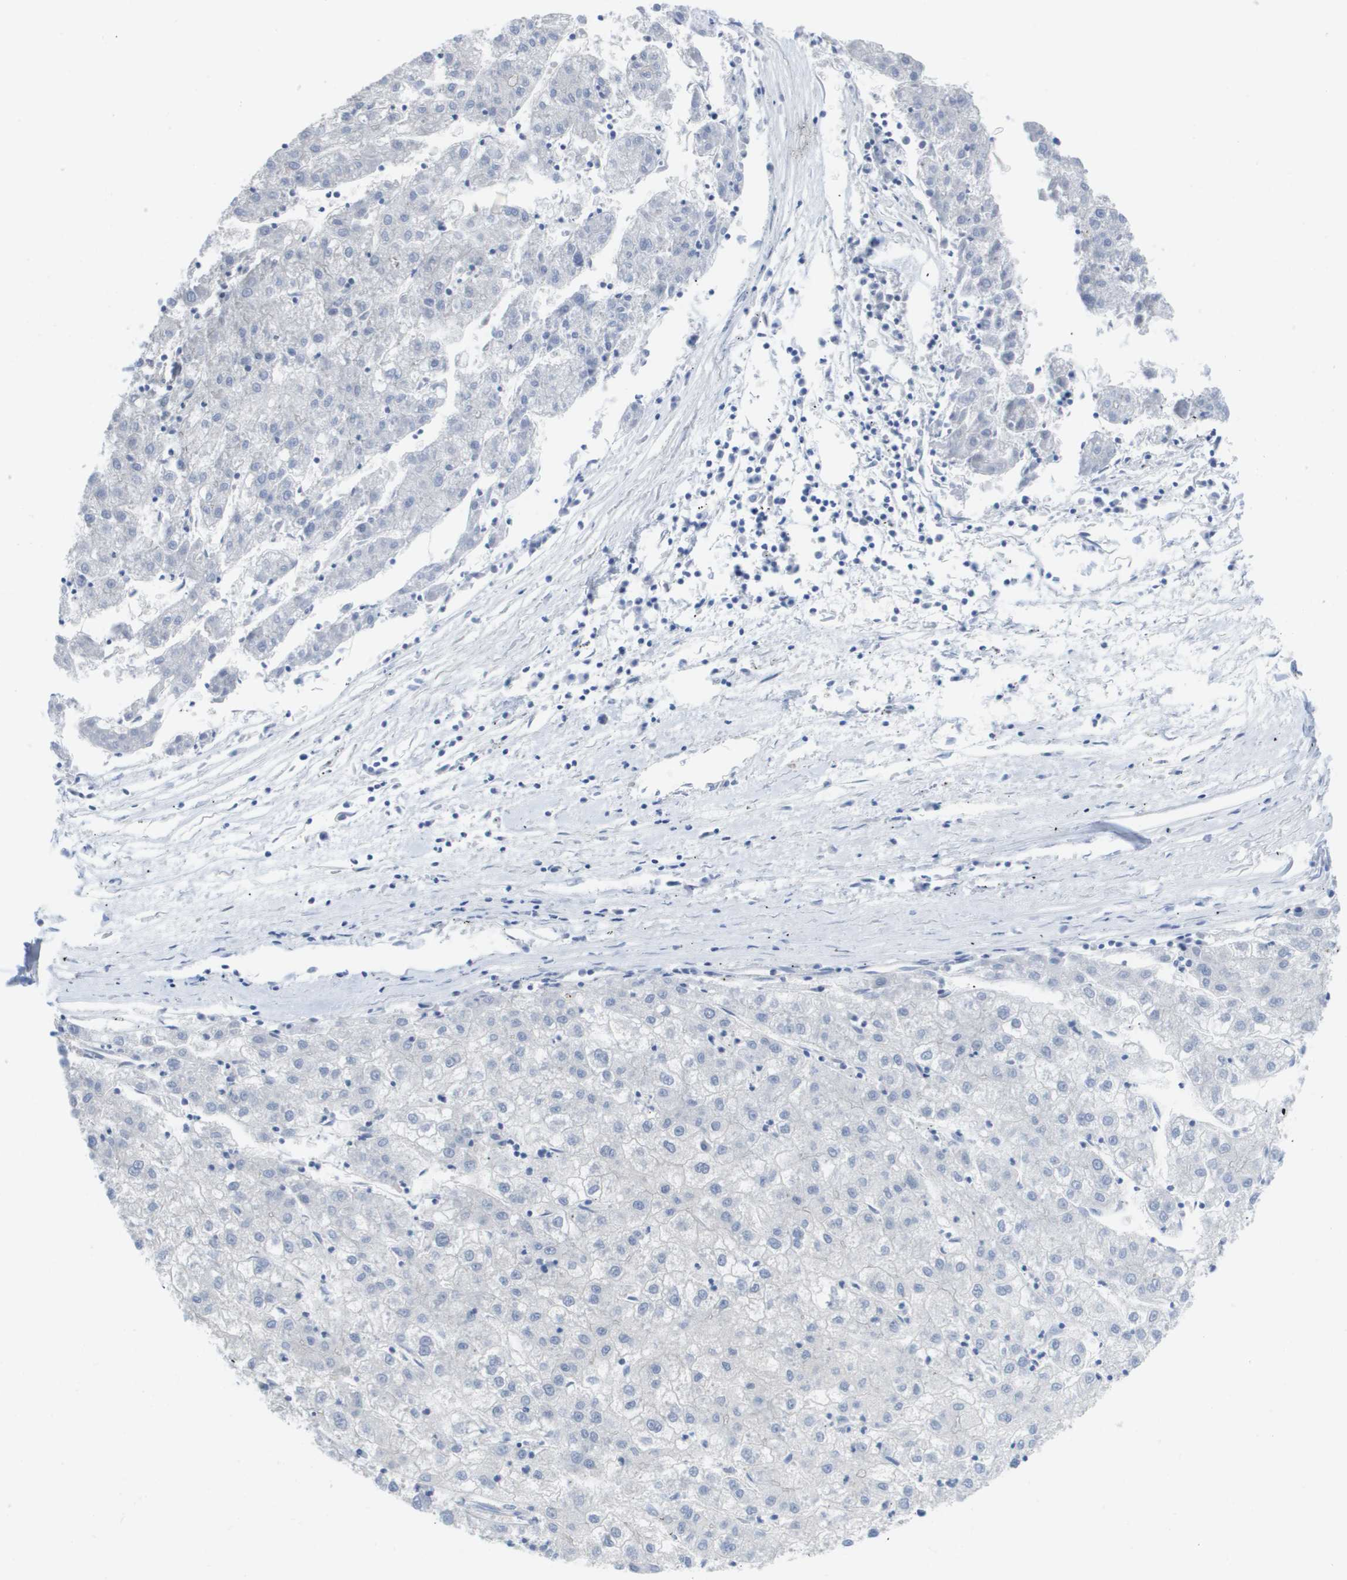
{"staining": {"intensity": "negative", "quantity": "none", "location": "none"}, "tissue": "liver cancer", "cell_type": "Tumor cells", "image_type": "cancer", "snomed": [{"axis": "morphology", "description": "Carcinoma, Hepatocellular, NOS"}, {"axis": "topography", "description": "Liver"}], "caption": "This is an IHC histopathology image of human liver hepatocellular carcinoma. There is no staining in tumor cells.", "gene": "MYL3", "patient": {"sex": "male", "age": 72}}